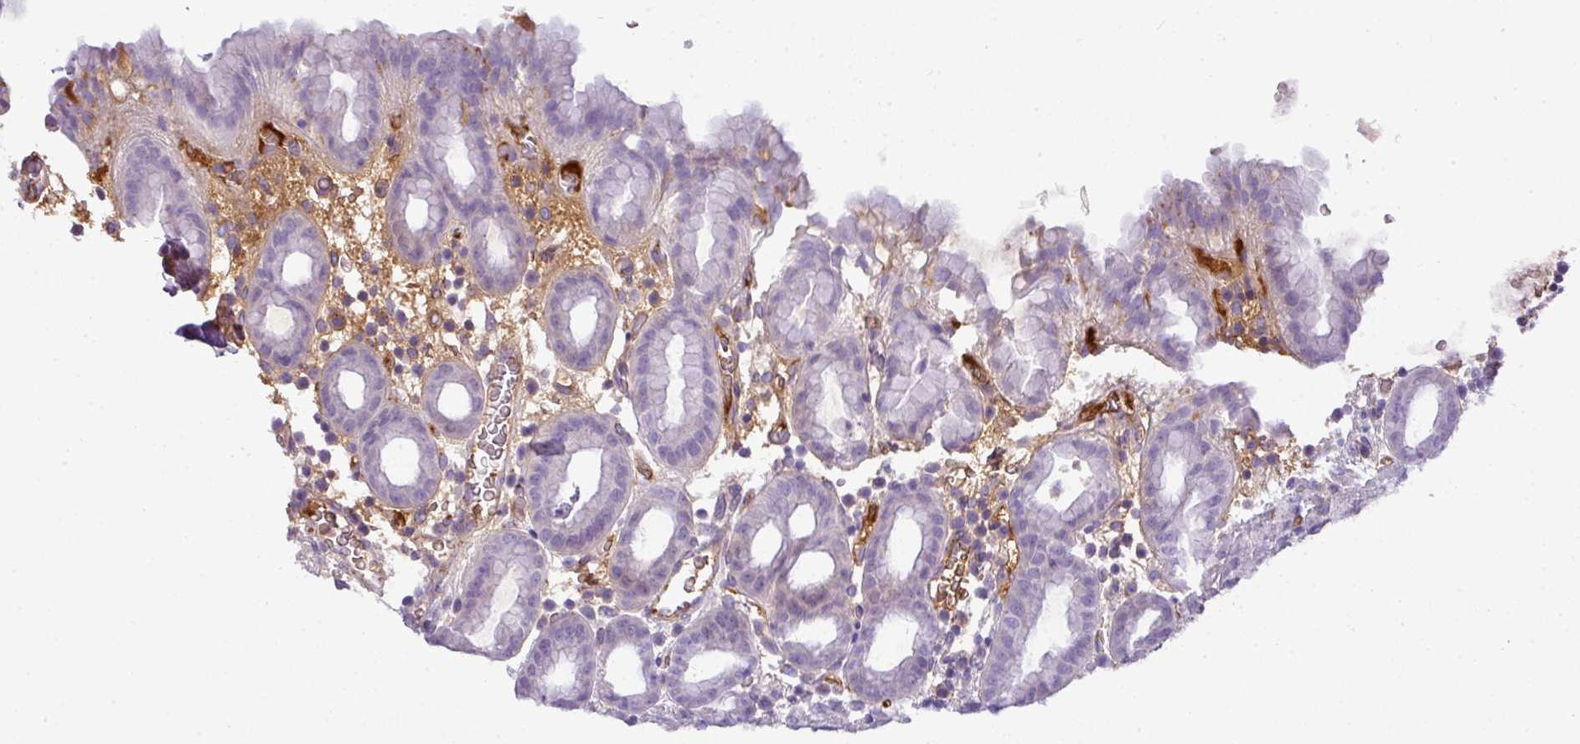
{"staining": {"intensity": "weak", "quantity": "<25%", "location": "nuclear"}, "tissue": "stomach", "cell_type": "Glandular cells", "image_type": "normal", "snomed": [{"axis": "morphology", "description": "Normal tissue, NOS"}, {"axis": "topography", "description": "Stomach, upper"}, {"axis": "topography", "description": "Stomach, lower"}, {"axis": "topography", "description": "Small intestine"}], "caption": "This is an immunohistochemistry (IHC) photomicrograph of benign stomach. There is no expression in glandular cells.", "gene": "C4A", "patient": {"sex": "male", "age": 68}}